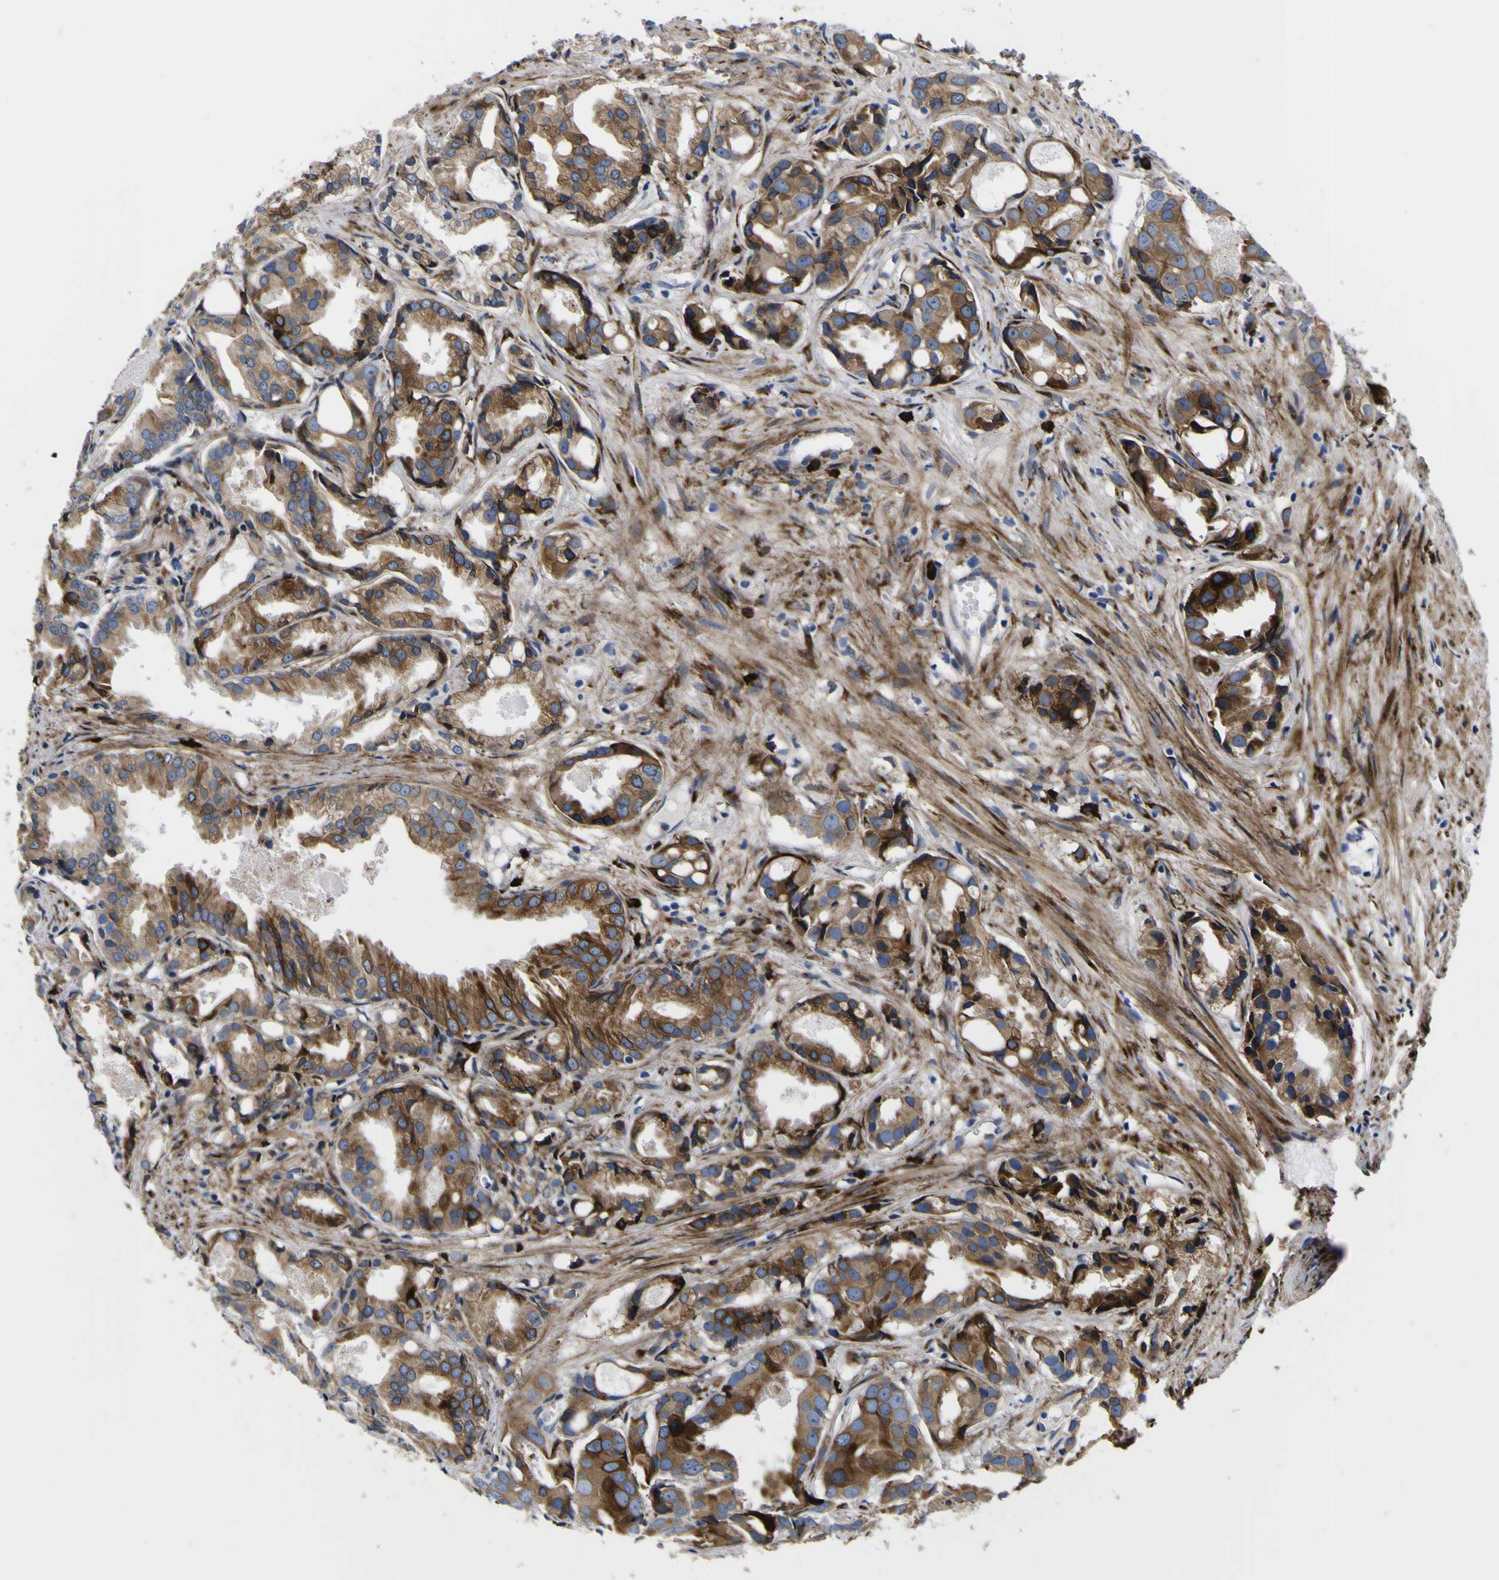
{"staining": {"intensity": "moderate", "quantity": "25%-75%", "location": "cytoplasmic/membranous"}, "tissue": "prostate cancer", "cell_type": "Tumor cells", "image_type": "cancer", "snomed": [{"axis": "morphology", "description": "Adenocarcinoma, Low grade"}, {"axis": "topography", "description": "Prostate"}], "caption": "High-power microscopy captured an immunohistochemistry micrograph of adenocarcinoma (low-grade) (prostate), revealing moderate cytoplasmic/membranous positivity in approximately 25%-75% of tumor cells. Immunohistochemistry stains the protein of interest in brown and the nuclei are stained blue.", "gene": "SCD", "patient": {"sex": "male", "age": 72}}